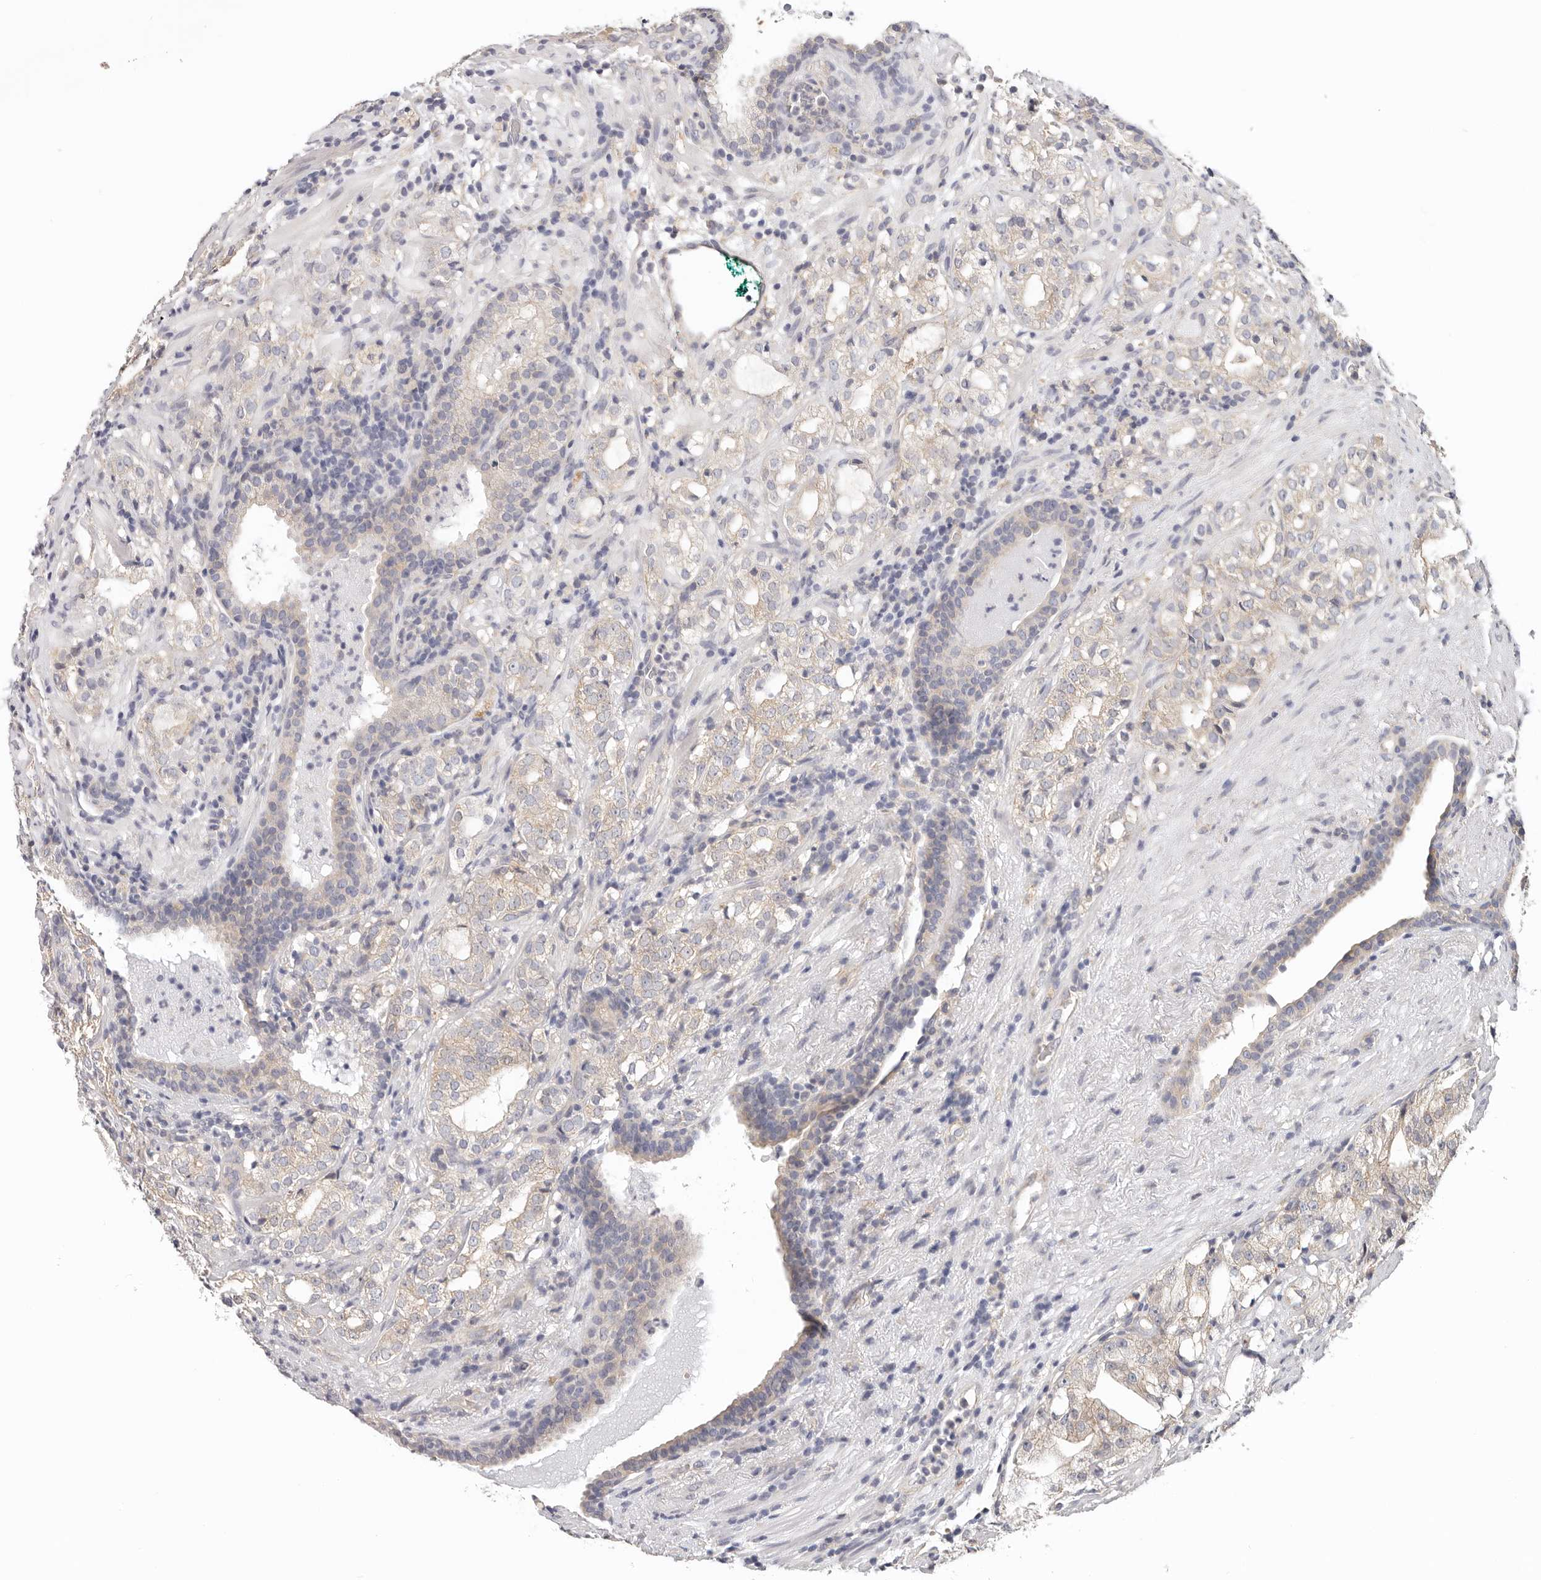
{"staining": {"intensity": "weak", "quantity": ">75%", "location": "cytoplasmic/membranous"}, "tissue": "prostate cancer", "cell_type": "Tumor cells", "image_type": "cancer", "snomed": [{"axis": "morphology", "description": "Adenocarcinoma, High grade"}, {"axis": "topography", "description": "Prostate"}], "caption": "The histopathology image shows immunohistochemical staining of prostate cancer. There is weak cytoplasmic/membranous expression is seen in about >75% of tumor cells.", "gene": "AFDN", "patient": {"sex": "male", "age": 64}}